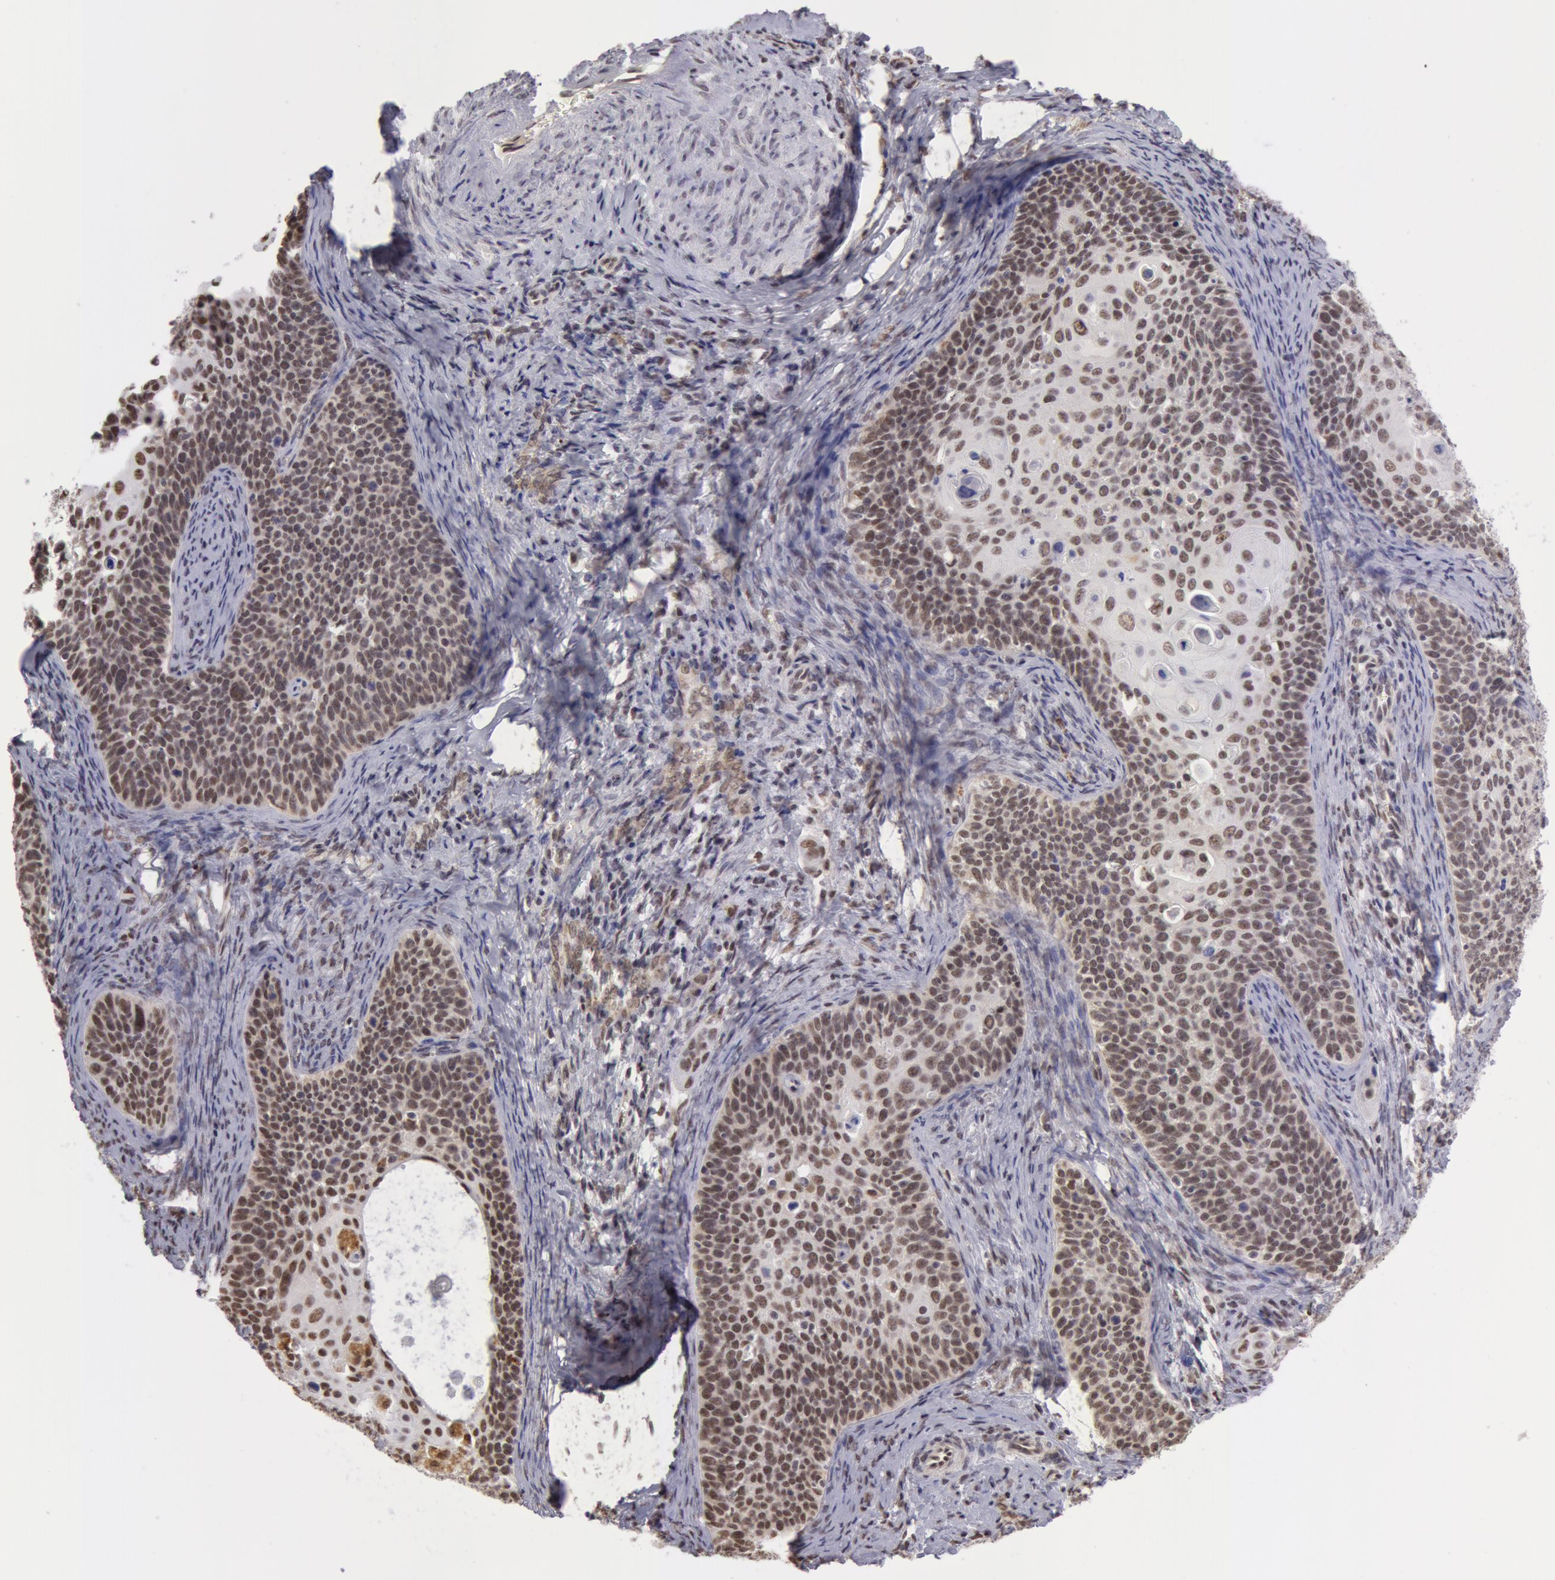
{"staining": {"intensity": "moderate", "quantity": "25%-75%", "location": "nuclear"}, "tissue": "cervical cancer", "cell_type": "Tumor cells", "image_type": "cancer", "snomed": [{"axis": "morphology", "description": "Squamous cell carcinoma, NOS"}, {"axis": "topography", "description": "Cervix"}], "caption": "The image shows staining of squamous cell carcinoma (cervical), revealing moderate nuclear protein expression (brown color) within tumor cells.", "gene": "VRTN", "patient": {"sex": "female", "age": 33}}